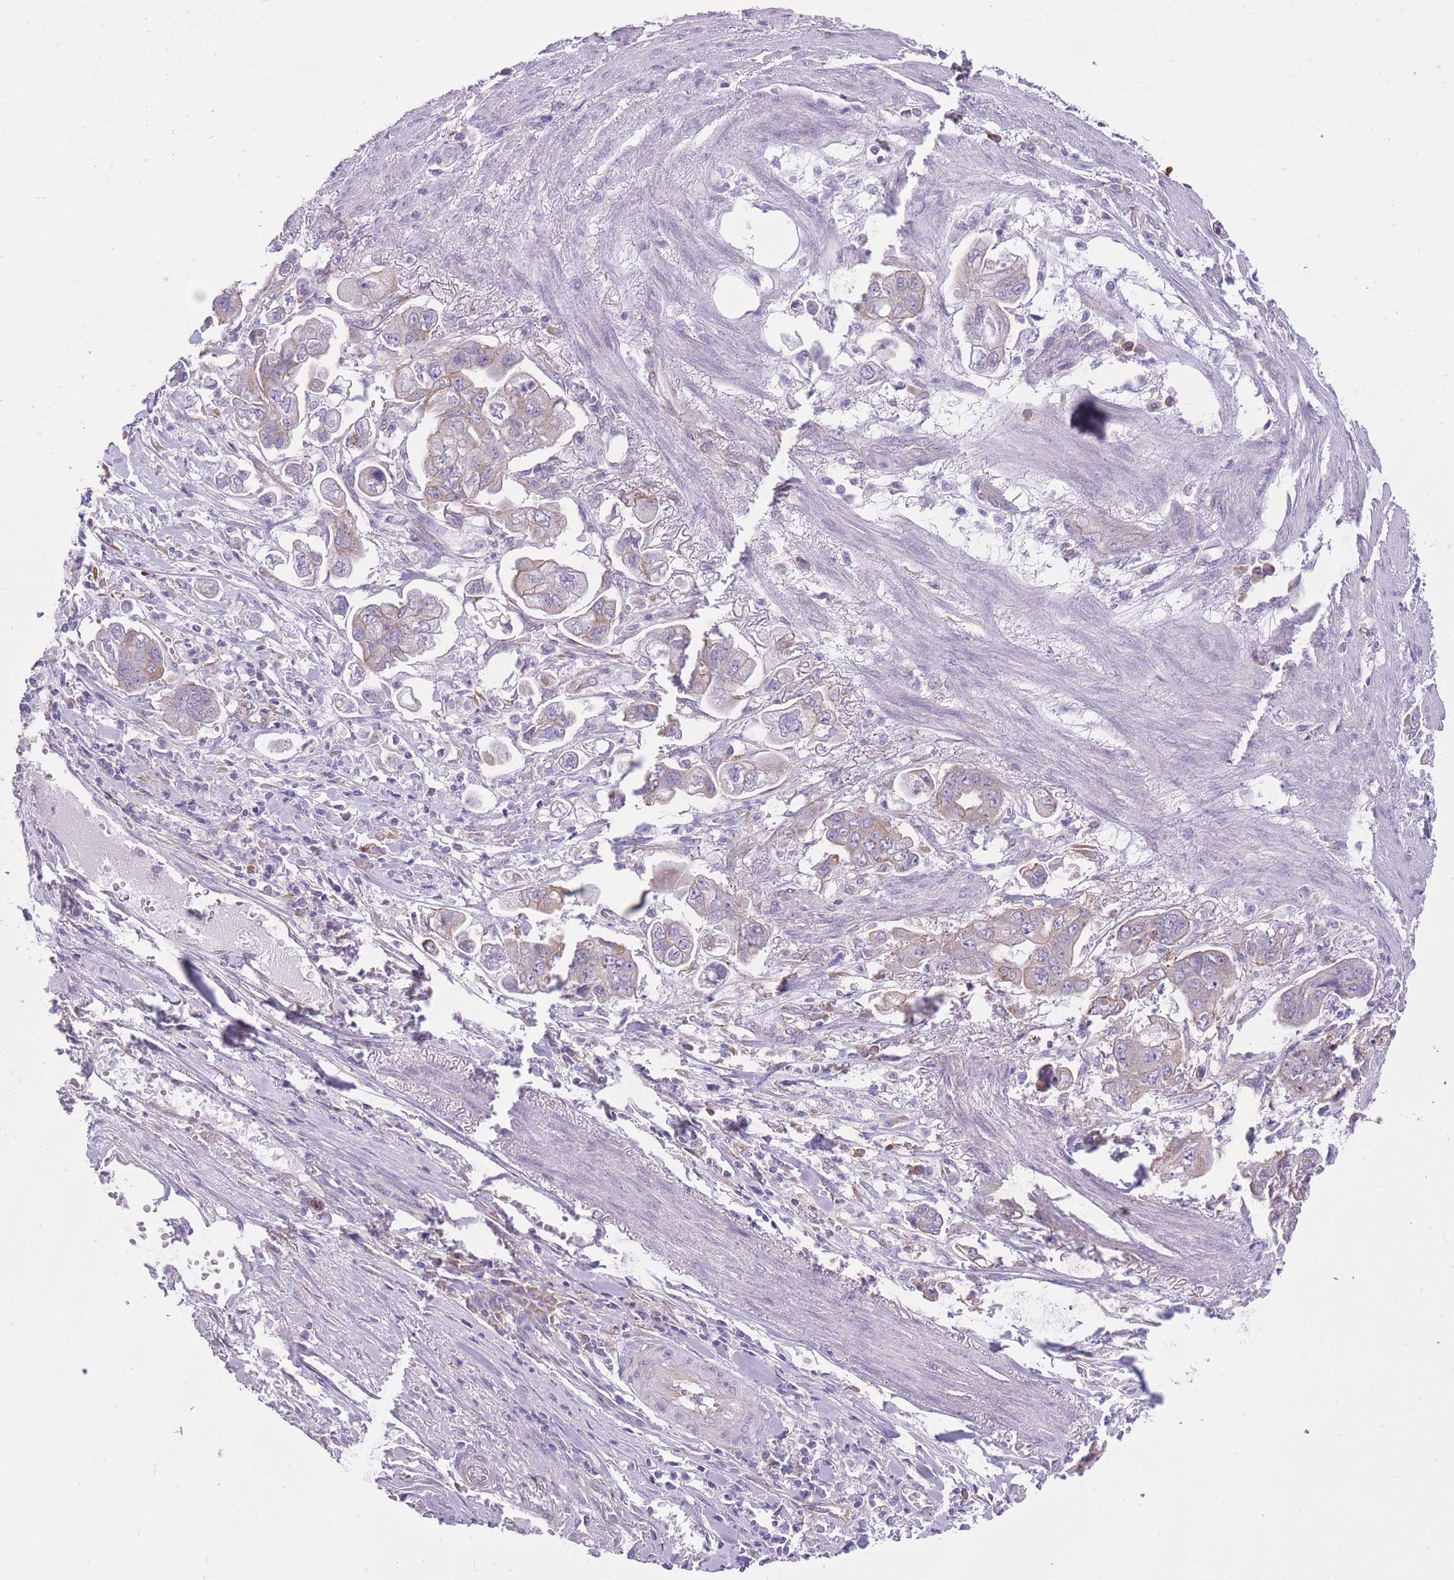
{"staining": {"intensity": "weak", "quantity": "<25%", "location": "cytoplasmic/membranous"}, "tissue": "stomach cancer", "cell_type": "Tumor cells", "image_type": "cancer", "snomed": [{"axis": "morphology", "description": "Adenocarcinoma, NOS"}, {"axis": "topography", "description": "Stomach"}], "caption": "Immunohistochemistry histopathology image of stomach adenocarcinoma stained for a protein (brown), which displays no expression in tumor cells.", "gene": "ZNF501", "patient": {"sex": "male", "age": 62}}